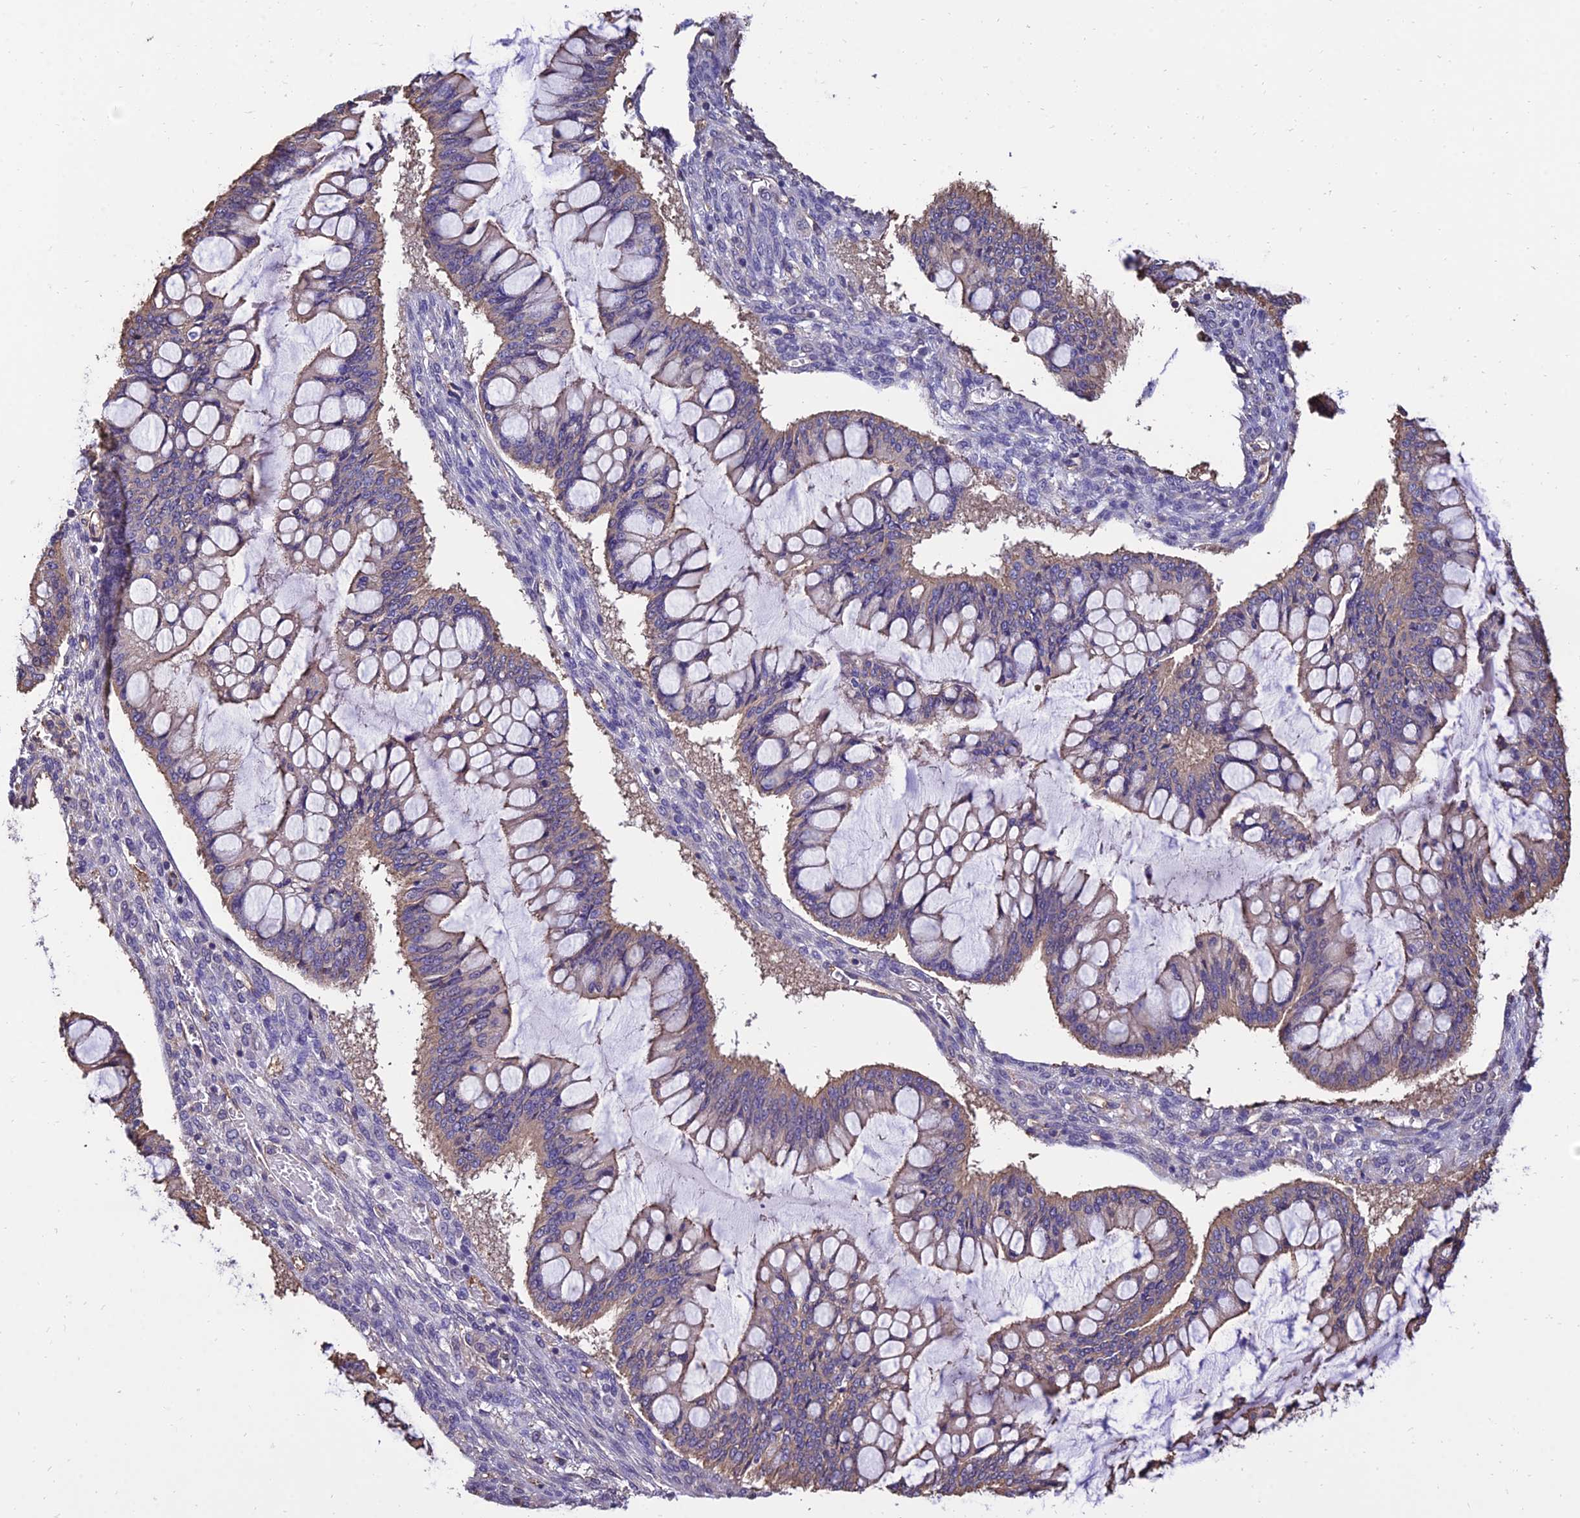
{"staining": {"intensity": "weak", "quantity": "25%-75%", "location": "cytoplasmic/membranous"}, "tissue": "ovarian cancer", "cell_type": "Tumor cells", "image_type": "cancer", "snomed": [{"axis": "morphology", "description": "Cystadenocarcinoma, mucinous, NOS"}, {"axis": "topography", "description": "Ovary"}], "caption": "Immunohistochemistry photomicrograph of ovarian cancer stained for a protein (brown), which exhibits low levels of weak cytoplasmic/membranous expression in about 25%-75% of tumor cells.", "gene": "CALM2", "patient": {"sex": "female", "age": 73}}